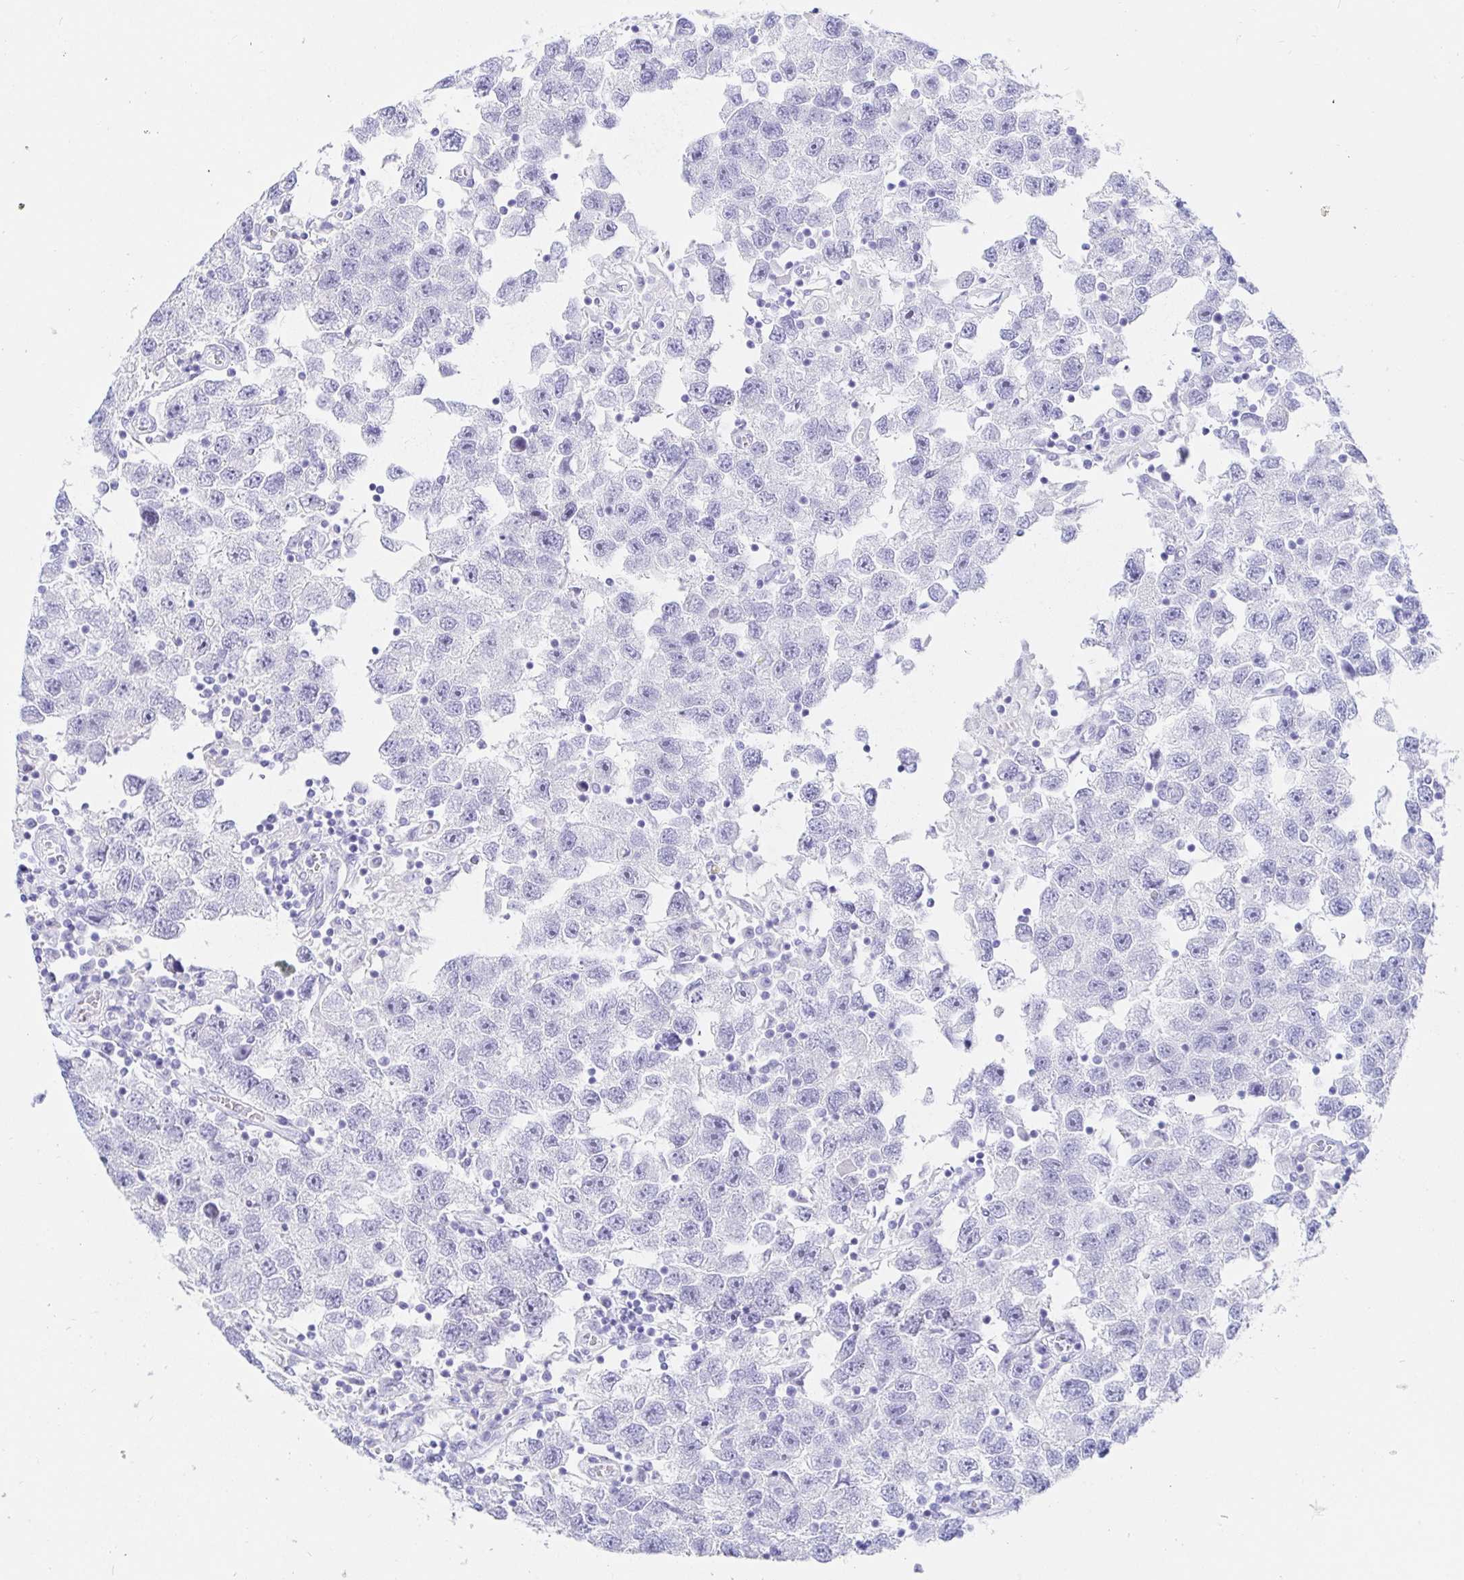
{"staining": {"intensity": "negative", "quantity": "none", "location": "none"}, "tissue": "testis cancer", "cell_type": "Tumor cells", "image_type": "cancer", "snomed": [{"axis": "morphology", "description": "Seminoma, NOS"}, {"axis": "topography", "description": "Testis"}], "caption": "The immunohistochemistry micrograph has no significant expression in tumor cells of seminoma (testis) tissue. Nuclei are stained in blue.", "gene": "KCNH6", "patient": {"sex": "male", "age": 26}}